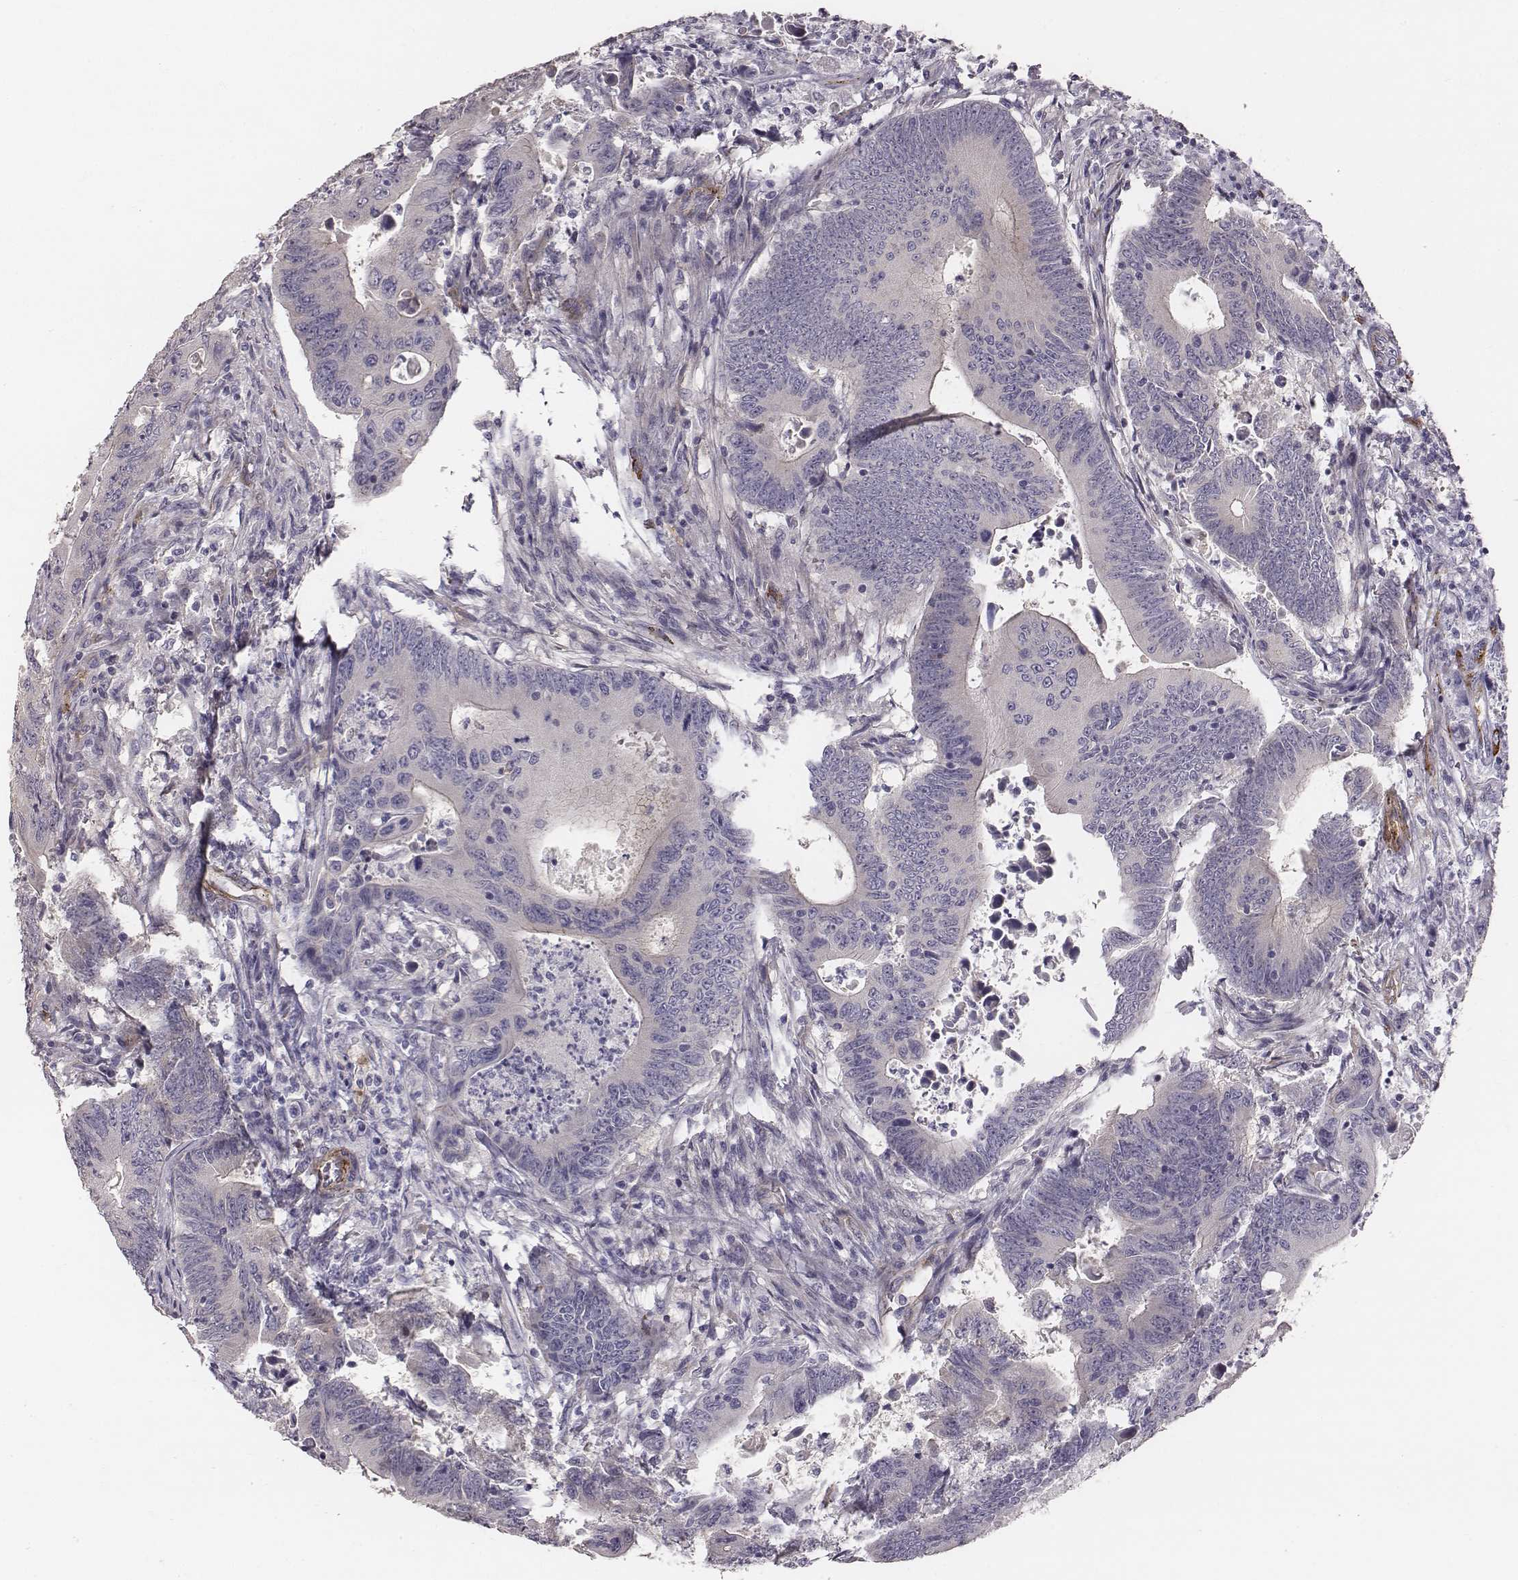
{"staining": {"intensity": "negative", "quantity": "none", "location": "none"}, "tissue": "colorectal cancer", "cell_type": "Tumor cells", "image_type": "cancer", "snomed": [{"axis": "morphology", "description": "Adenocarcinoma, NOS"}, {"axis": "topography", "description": "Colon"}], "caption": "Tumor cells are negative for protein expression in human colorectal cancer (adenocarcinoma).", "gene": "PRKCZ", "patient": {"sex": "female", "age": 90}}